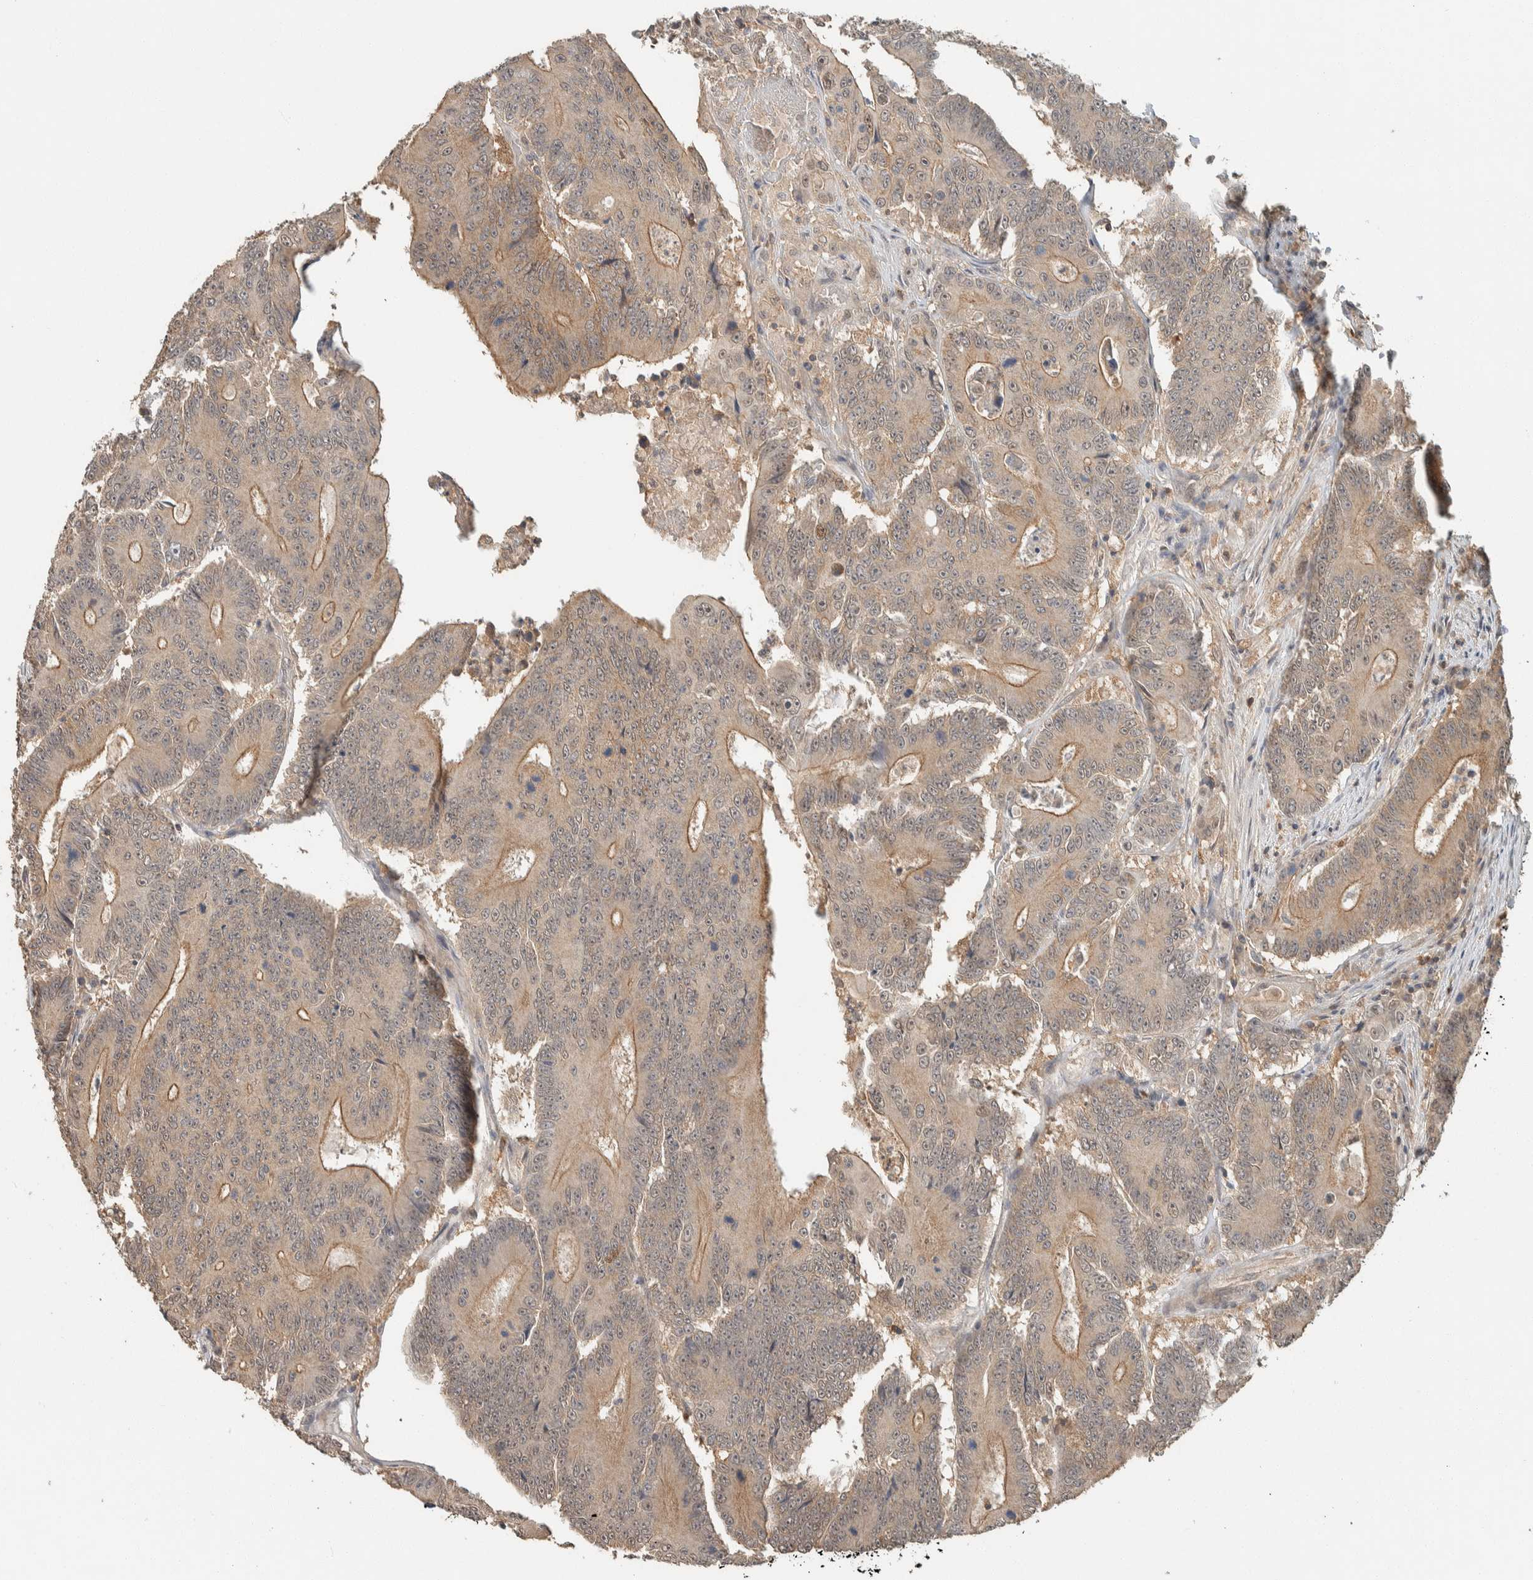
{"staining": {"intensity": "weak", "quantity": ">75%", "location": "cytoplasmic/membranous"}, "tissue": "colorectal cancer", "cell_type": "Tumor cells", "image_type": "cancer", "snomed": [{"axis": "morphology", "description": "Adenocarcinoma, NOS"}, {"axis": "topography", "description": "Colon"}], "caption": "IHC photomicrograph of colorectal cancer (adenocarcinoma) stained for a protein (brown), which demonstrates low levels of weak cytoplasmic/membranous staining in approximately >75% of tumor cells.", "gene": "ZNF567", "patient": {"sex": "male", "age": 83}}